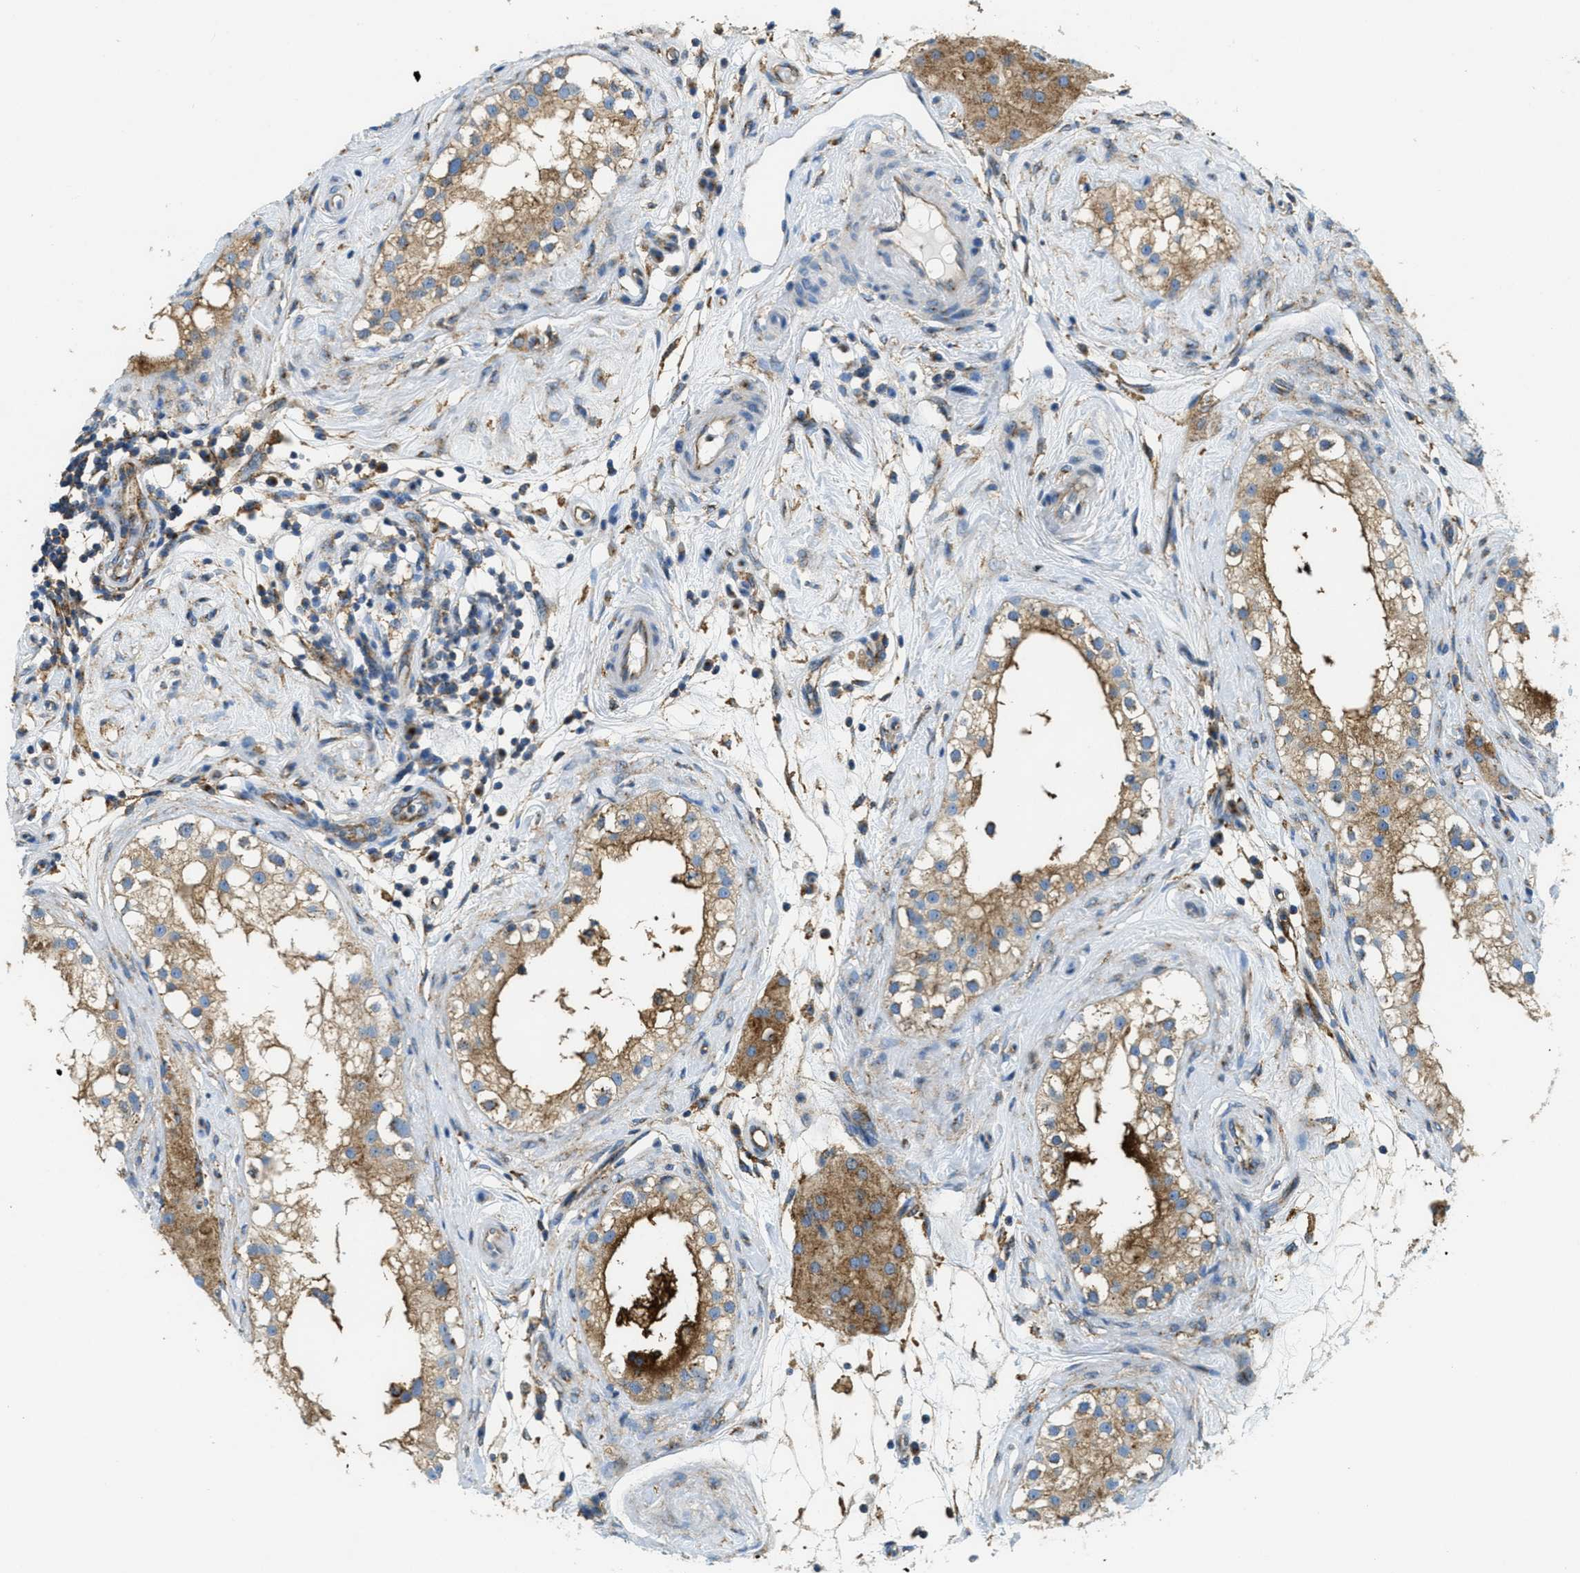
{"staining": {"intensity": "moderate", "quantity": ">75%", "location": "cytoplasmic/membranous"}, "tissue": "epididymis", "cell_type": "Glandular cells", "image_type": "normal", "snomed": [{"axis": "morphology", "description": "Normal tissue, NOS"}, {"axis": "morphology", "description": "Inflammation, NOS"}, {"axis": "topography", "description": "Epididymis"}], "caption": "Immunohistochemical staining of unremarkable human epididymis exhibits moderate cytoplasmic/membranous protein staining in approximately >75% of glandular cells. The staining was performed using DAB (3,3'-diaminobenzidine) to visualize the protein expression in brown, while the nuclei were stained in blue with hematoxylin (Magnification: 20x).", "gene": "AP2B1", "patient": {"sex": "male", "age": 84}}